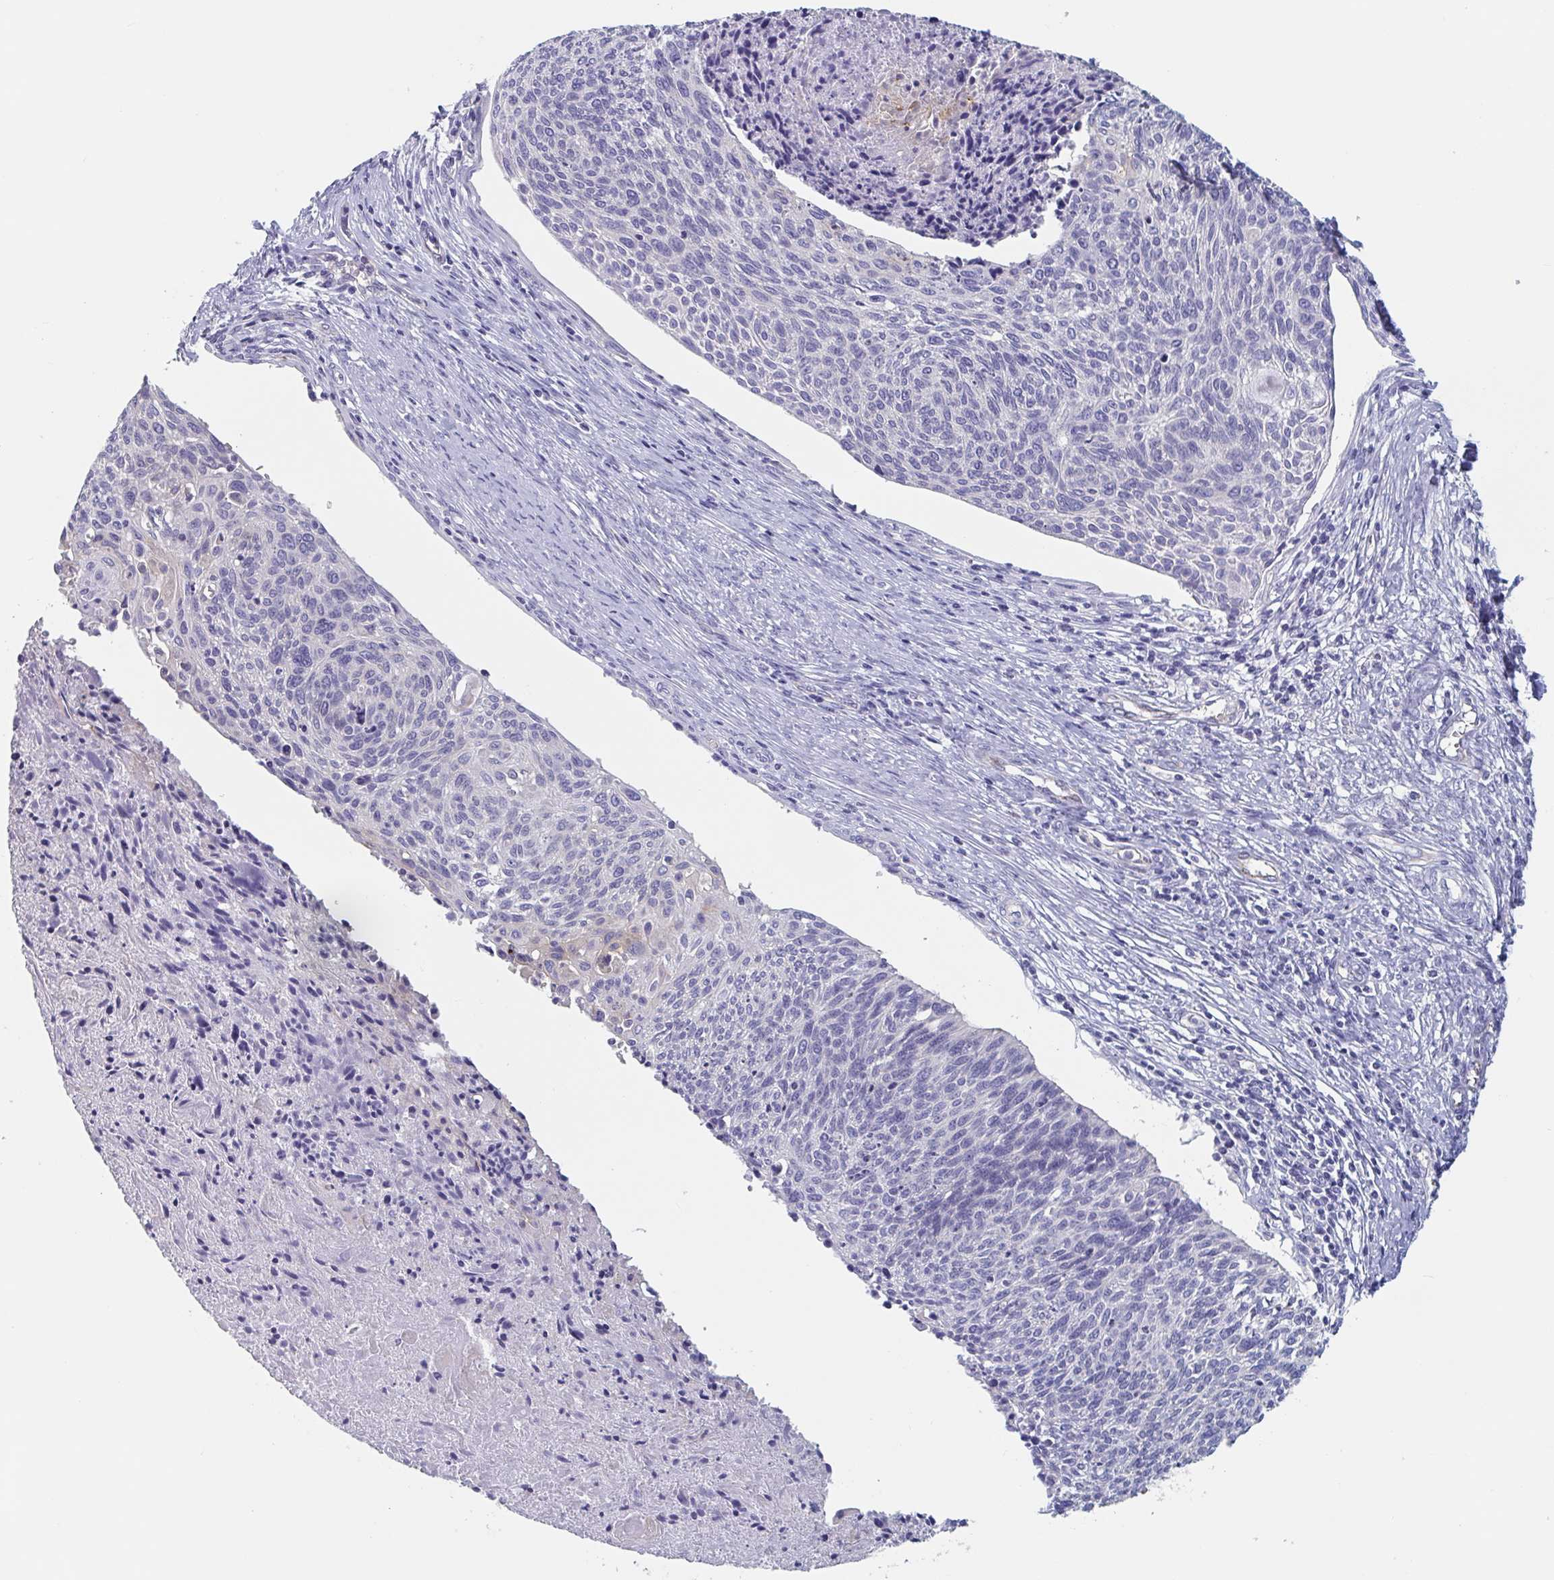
{"staining": {"intensity": "negative", "quantity": "none", "location": "none"}, "tissue": "cervical cancer", "cell_type": "Tumor cells", "image_type": "cancer", "snomed": [{"axis": "morphology", "description": "Squamous cell carcinoma, NOS"}, {"axis": "topography", "description": "Cervix"}], "caption": "IHC image of human cervical squamous cell carcinoma stained for a protein (brown), which displays no staining in tumor cells.", "gene": "ABHD16A", "patient": {"sex": "female", "age": 49}}